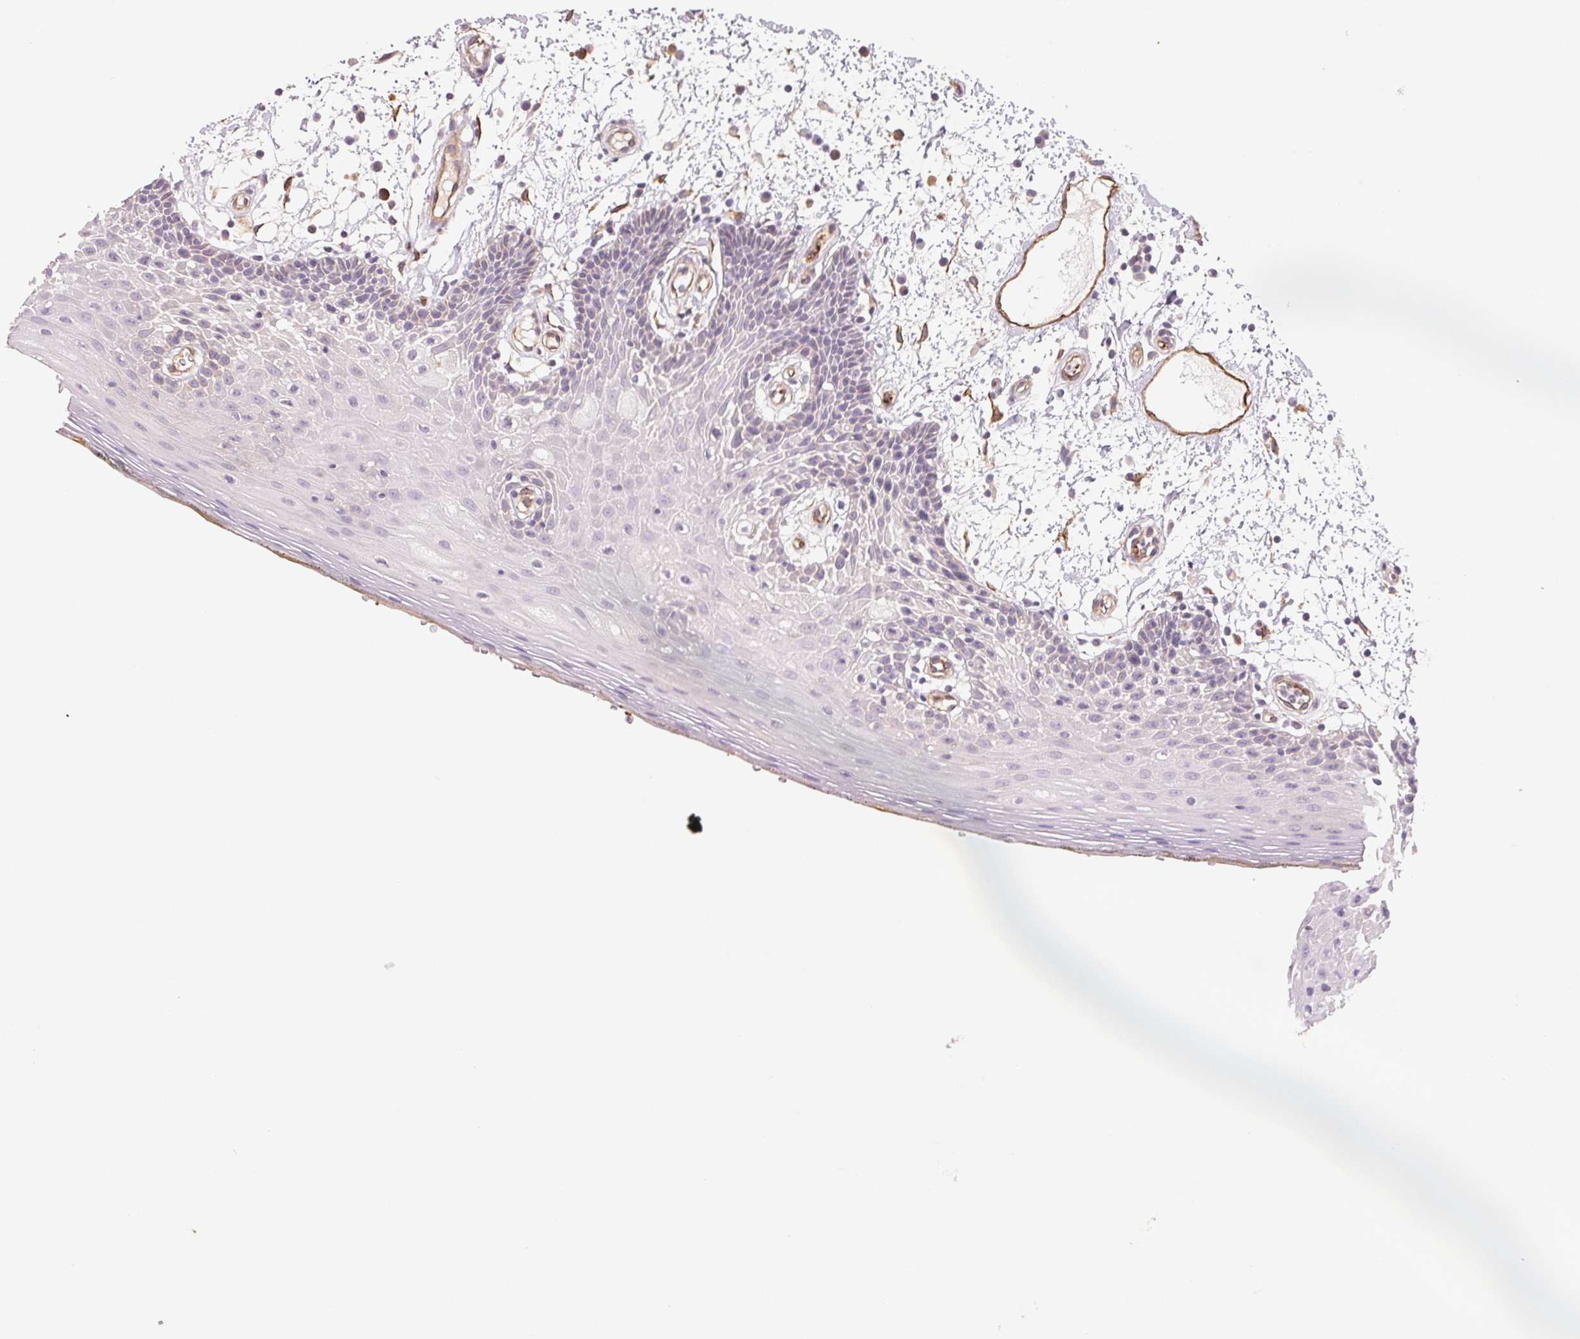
{"staining": {"intensity": "negative", "quantity": "none", "location": "none"}, "tissue": "oral mucosa", "cell_type": "Squamous epithelial cells", "image_type": "normal", "snomed": [{"axis": "morphology", "description": "Normal tissue, NOS"}, {"axis": "morphology", "description": "Squamous cell carcinoma, NOS"}, {"axis": "topography", "description": "Oral tissue"}, {"axis": "topography", "description": "Head-Neck"}], "caption": "Squamous epithelial cells show no significant protein positivity in normal oral mucosa. (Immunohistochemistry (ihc), brightfield microscopy, high magnification).", "gene": "ANKRD13B", "patient": {"sex": "male", "age": 52}}